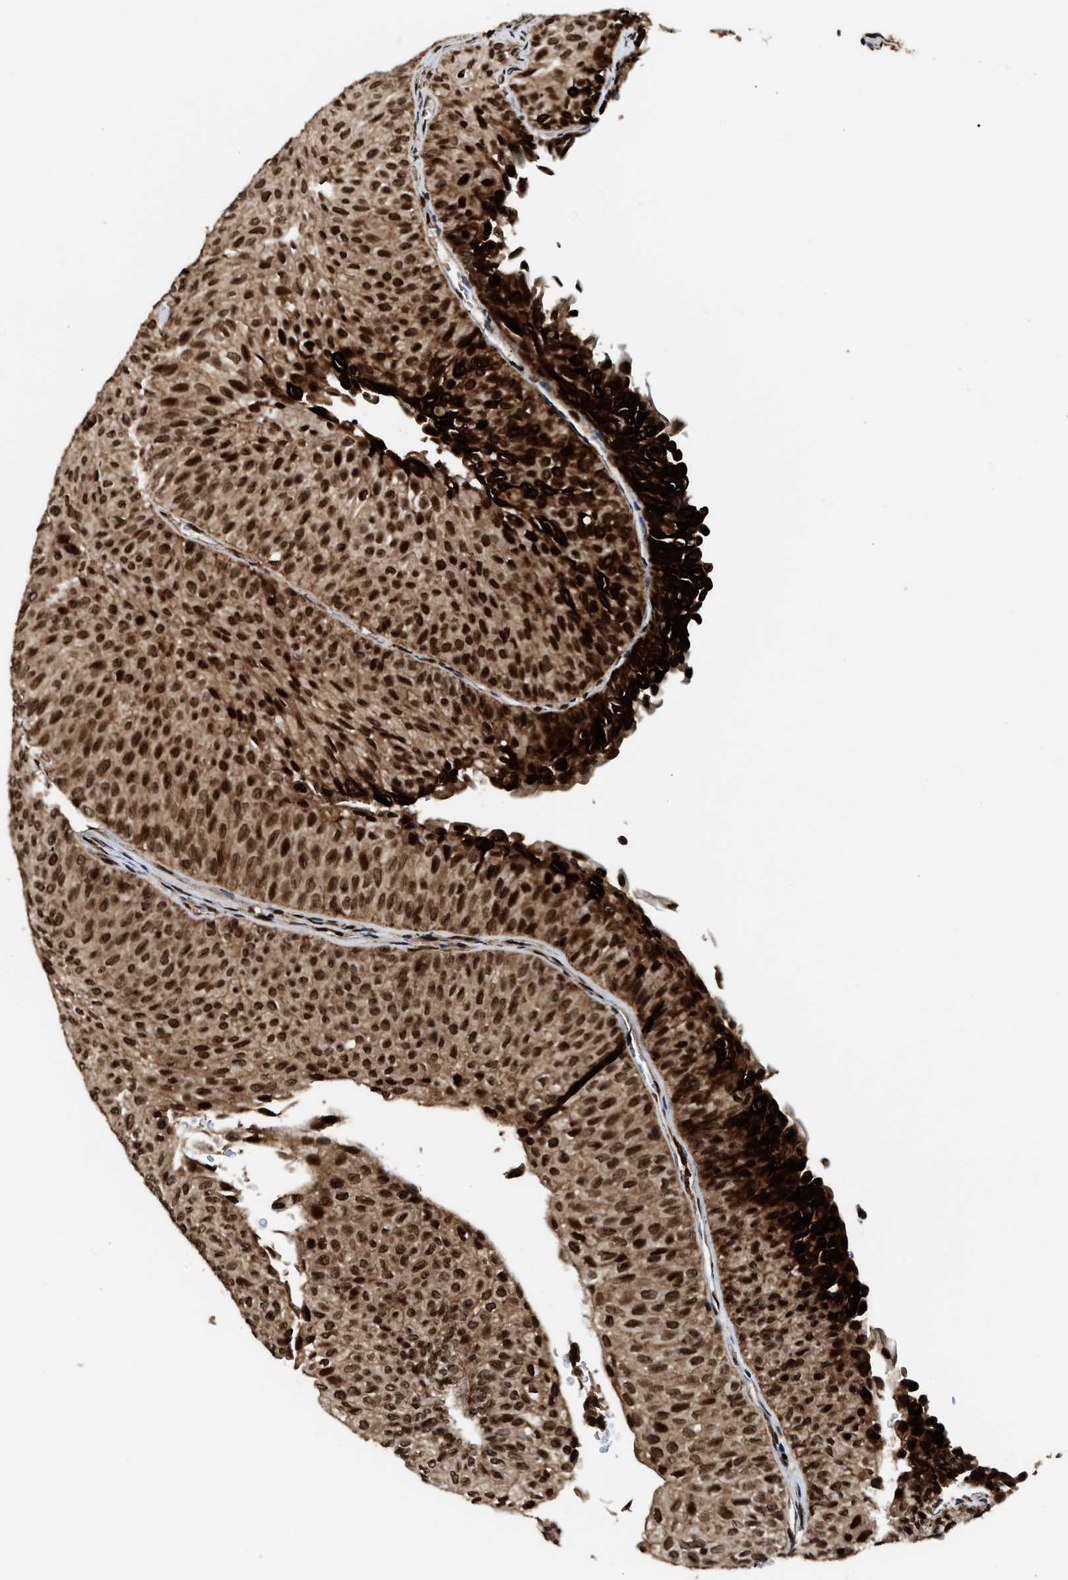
{"staining": {"intensity": "strong", "quantity": ">75%", "location": "cytoplasmic/membranous,nuclear"}, "tissue": "urothelial cancer", "cell_type": "Tumor cells", "image_type": "cancer", "snomed": [{"axis": "morphology", "description": "Urothelial carcinoma, Low grade"}, {"axis": "topography", "description": "Urinary bladder"}], "caption": "Urothelial cancer stained for a protein reveals strong cytoplasmic/membranous and nuclear positivity in tumor cells.", "gene": "MDM2", "patient": {"sex": "male", "age": 78}}